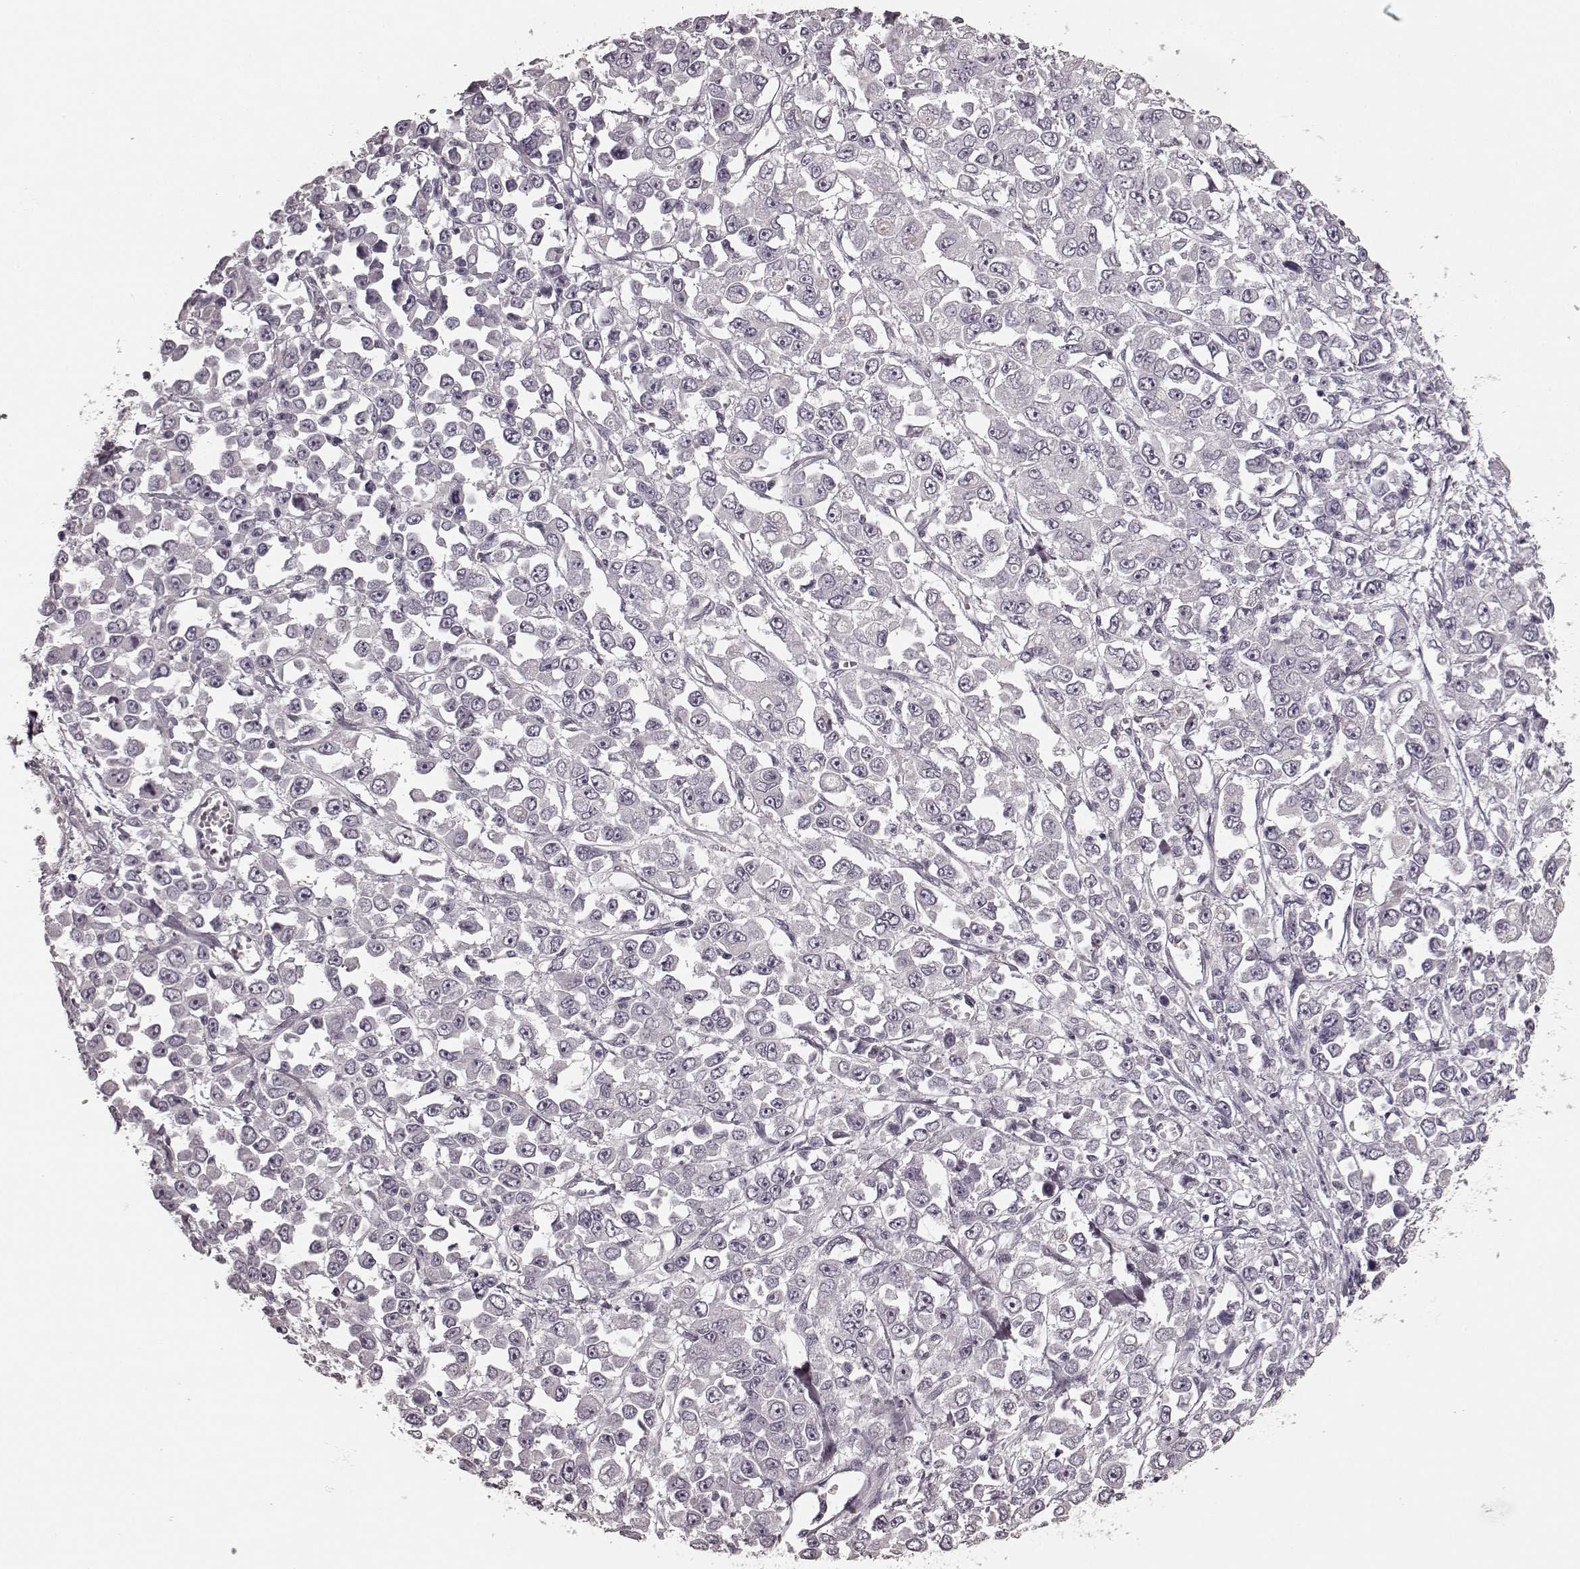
{"staining": {"intensity": "negative", "quantity": "none", "location": "none"}, "tissue": "stomach cancer", "cell_type": "Tumor cells", "image_type": "cancer", "snomed": [{"axis": "morphology", "description": "Adenocarcinoma, NOS"}, {"axis": "topography", "description": "Stomach, upper"}], "caption": "Stomach adenocarcinoma stained for a protein using IHC demonstrates no expression tumor cells.", "gene": "PRKCE", "patient": {"sex": "male", "age": 70}}